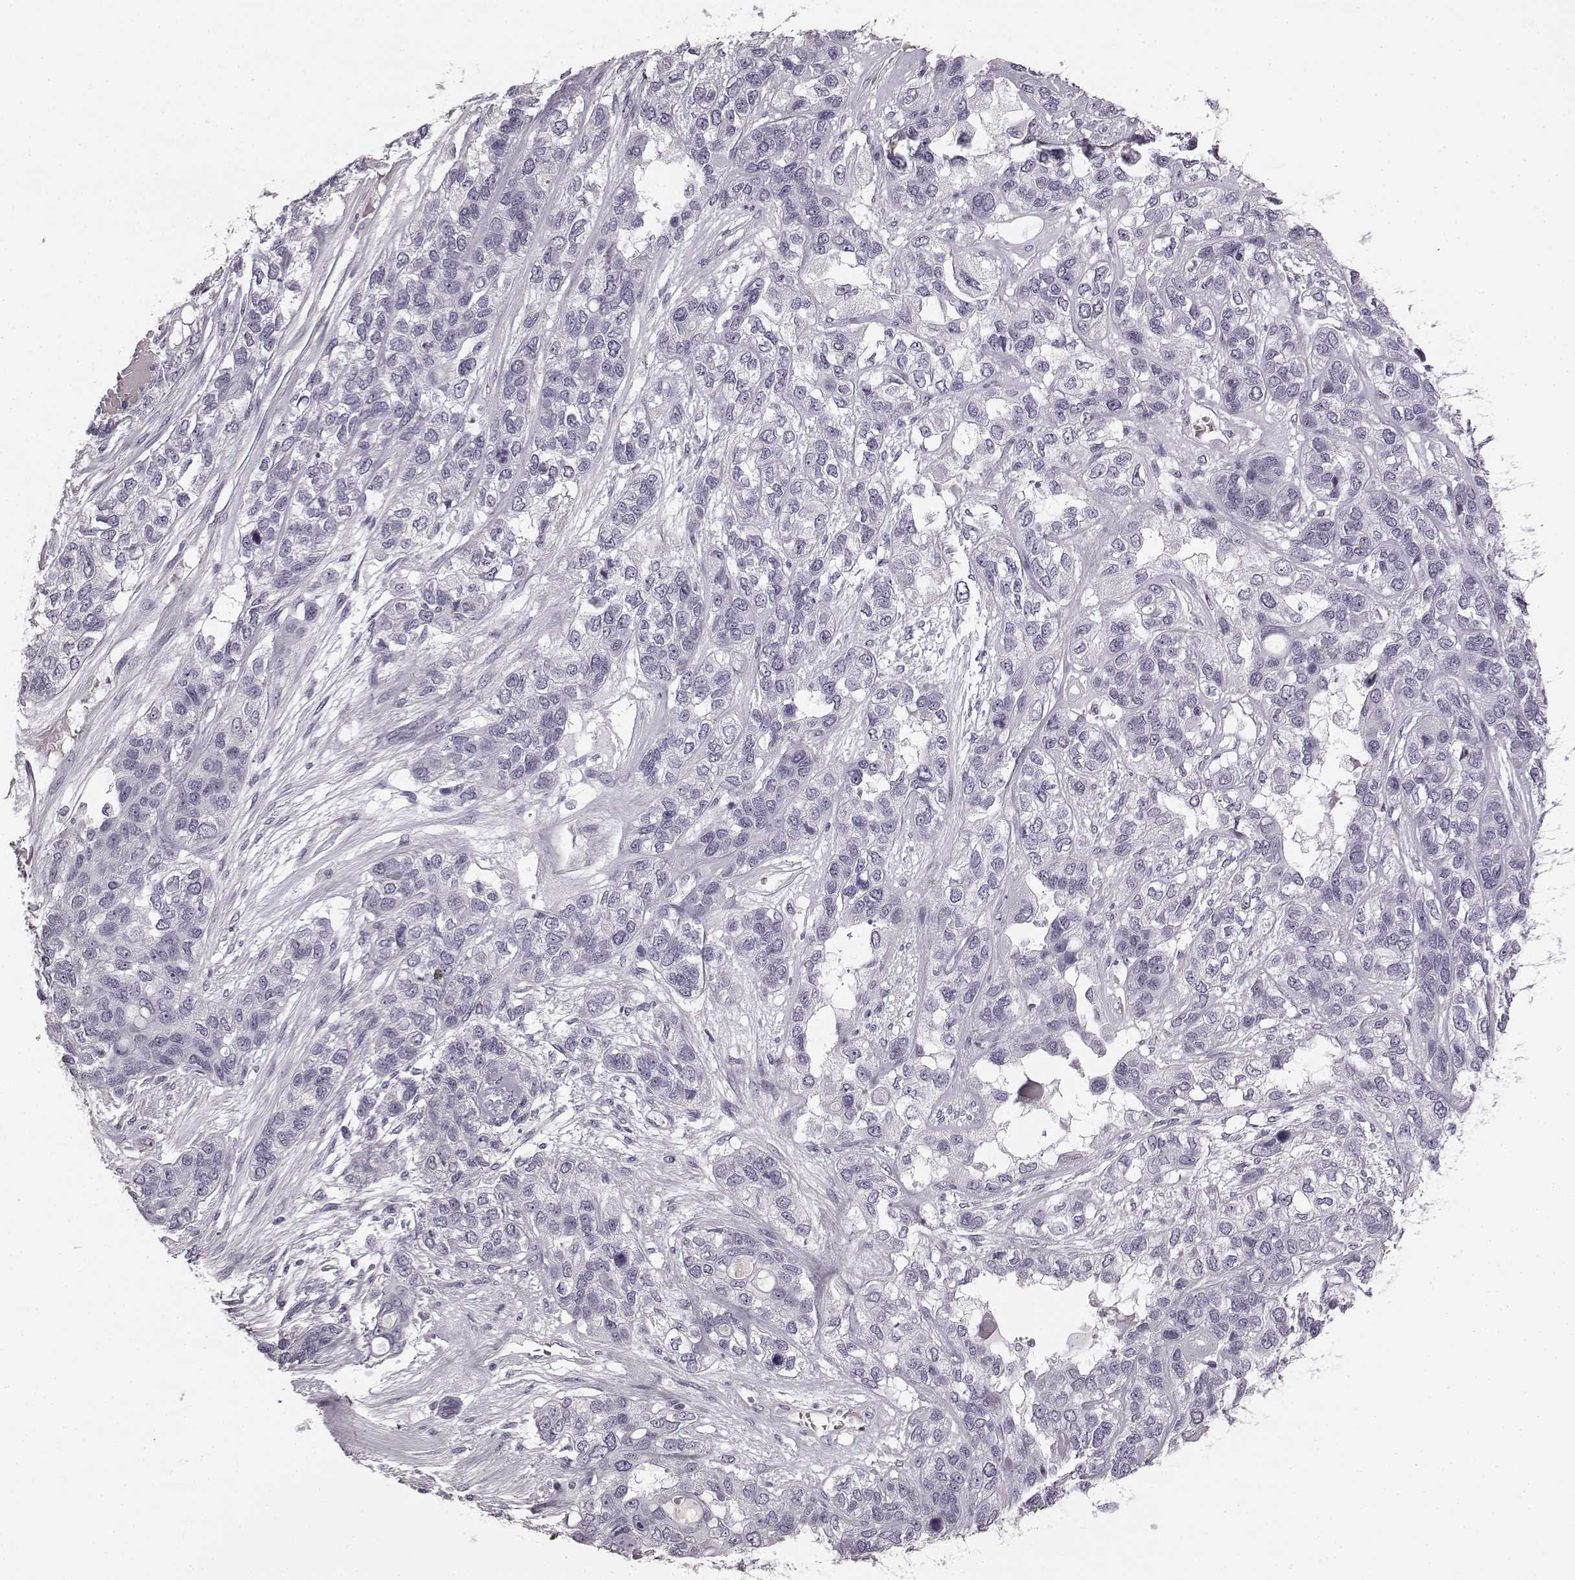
{"staining": {"intensity": "negative", "quantity": "none", "location": "none"}, "tissue": "lung cancer", "cell_type": "Tumor cells", "image_type": "cancer", "snomed": [{"axis": "morphology", "description": "Squamous cell carcinoma, NOS"}, {"axis": "topography", "description": "Lung"}], "caption": "Photomicrograph shows no significant protein staining in tumor cells of squamous cell carcinoma (lung).", "gene": "TMPRSS15", "patient": {"sex": "female", "age": 70}}